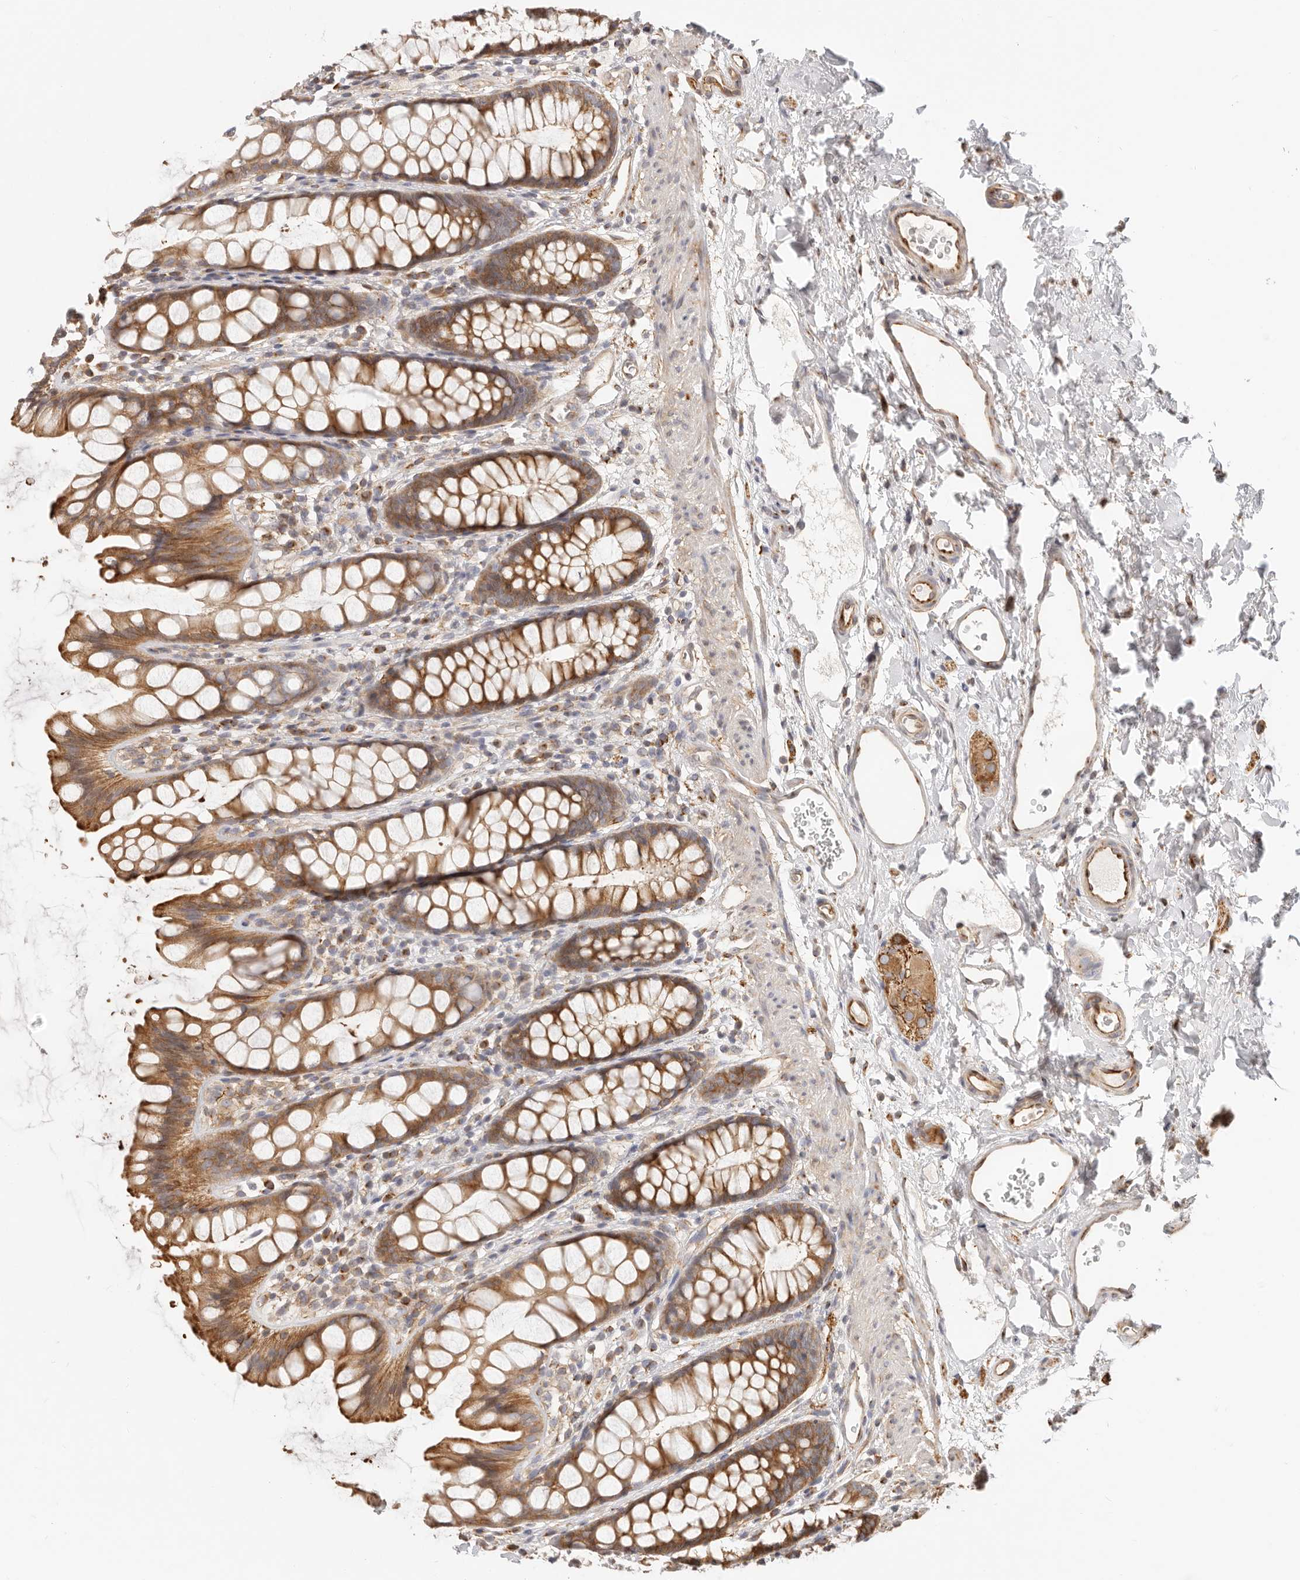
{"staining": {"intensity": "moderate", "quantity": ">75%", "location": "cytoplasmic/membranous"}, "tissue": "rectum", "cell_type": "Glandular cells", "image_type": "normal", "snomed": [{"axis": "morphology", "description": "Normal tissue, NOS"}, {"axis": "topography", "description": "Rectum"}], "caption": "Benign rectum exhibits moderate cytoplasmic/membranous staining in approximately >75% of glandular cells.", "gene": "DTNBP1", "patient": {"sex": "female", "age": 65}}